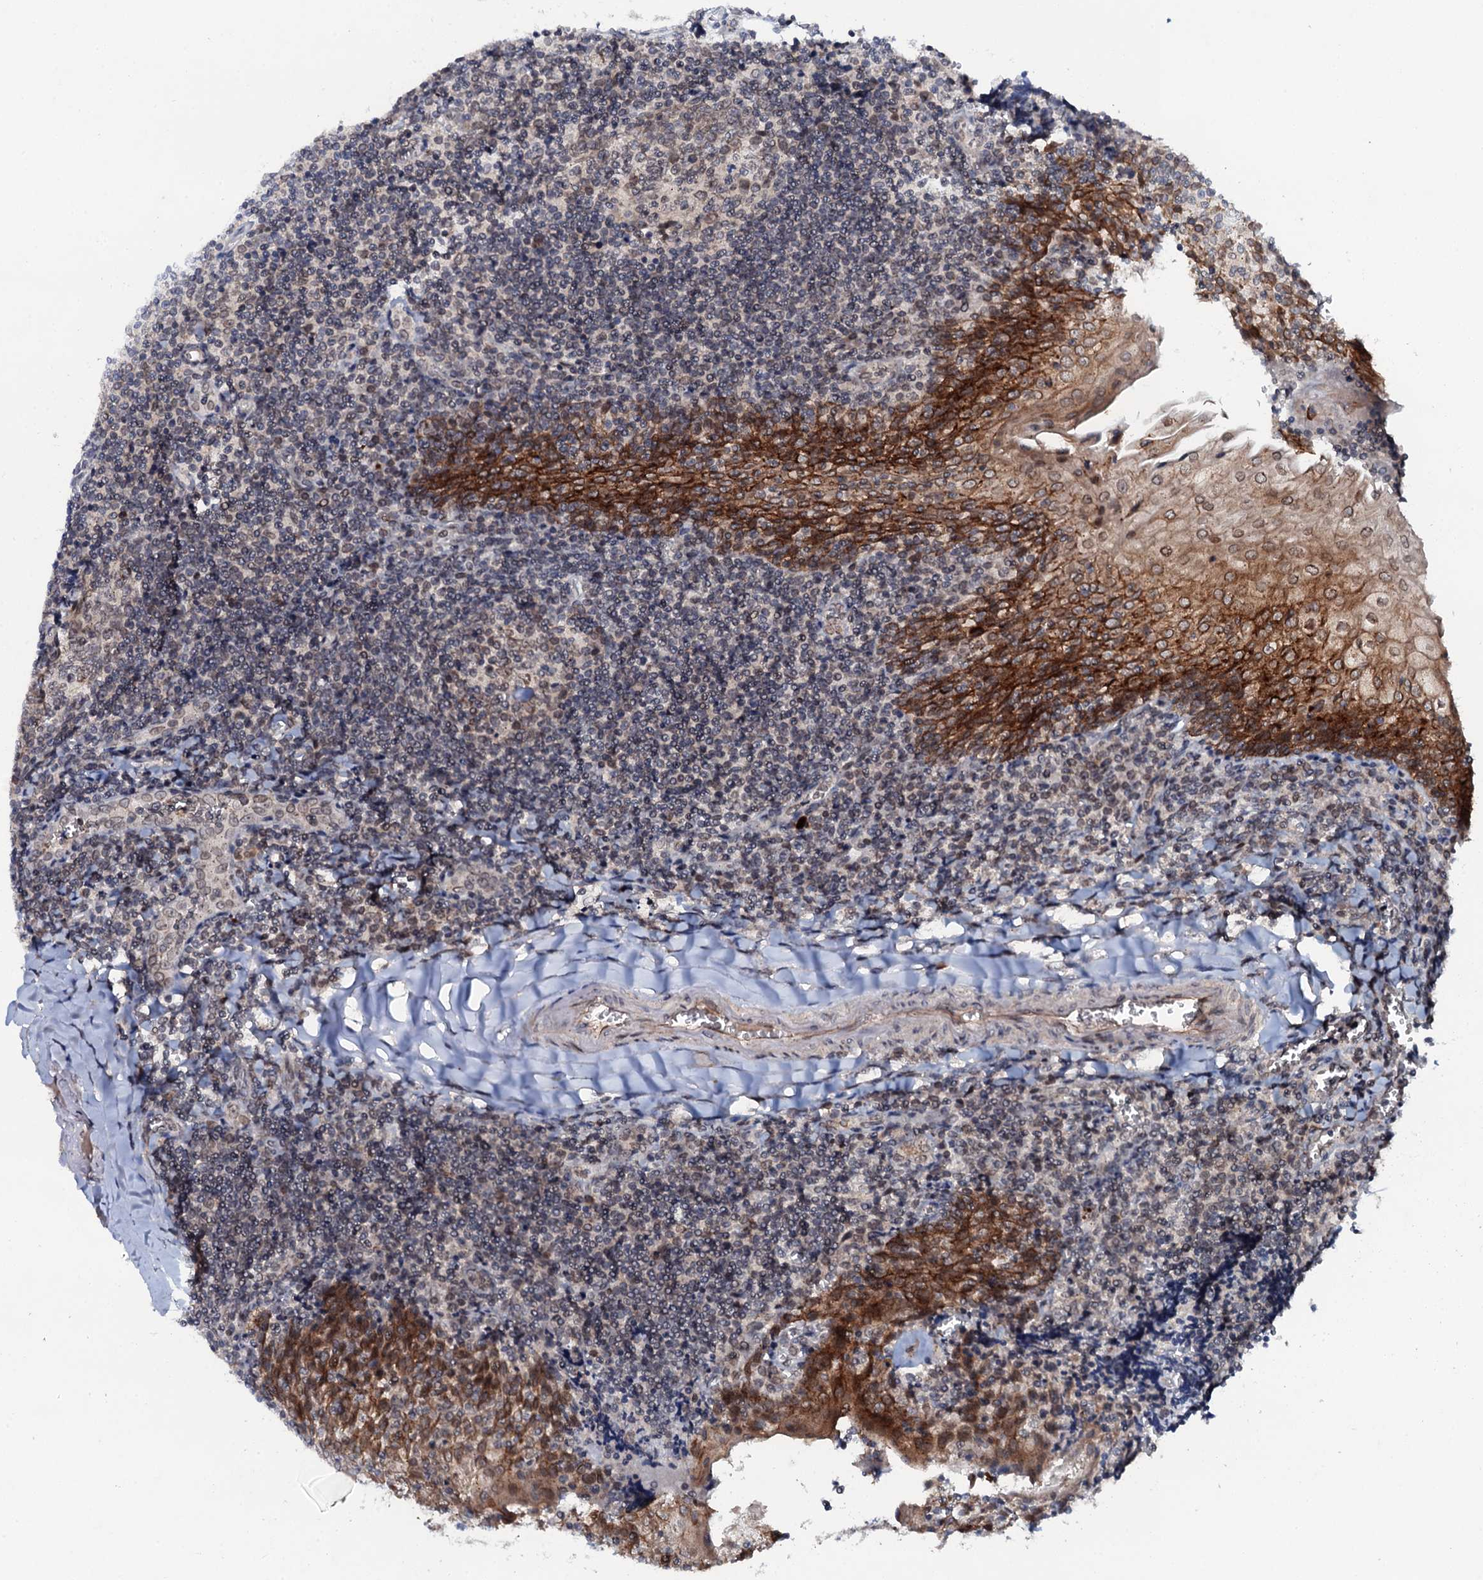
{"staining": {"intensity": "weak", "quantity": "25%-75%", "location": "cytoplasmic/membranous"}, "tissue": "tonsil", "cell_type": "Germinal center cells", "image_type": "normal", "snomed": [{"axis": "morphology", "description": "Normal tissue, NOS"}, {"axis": "topography", "description": "Tonsil"}], "caption": "This micrograph displays IHC staining of benign human tonsil, with low weak cytoplasmic/membranous positivity in approximately 25%-75% of germinal center cells.", "gene": "SNTA1", "patient": {"sex": "male", "age": 27}}